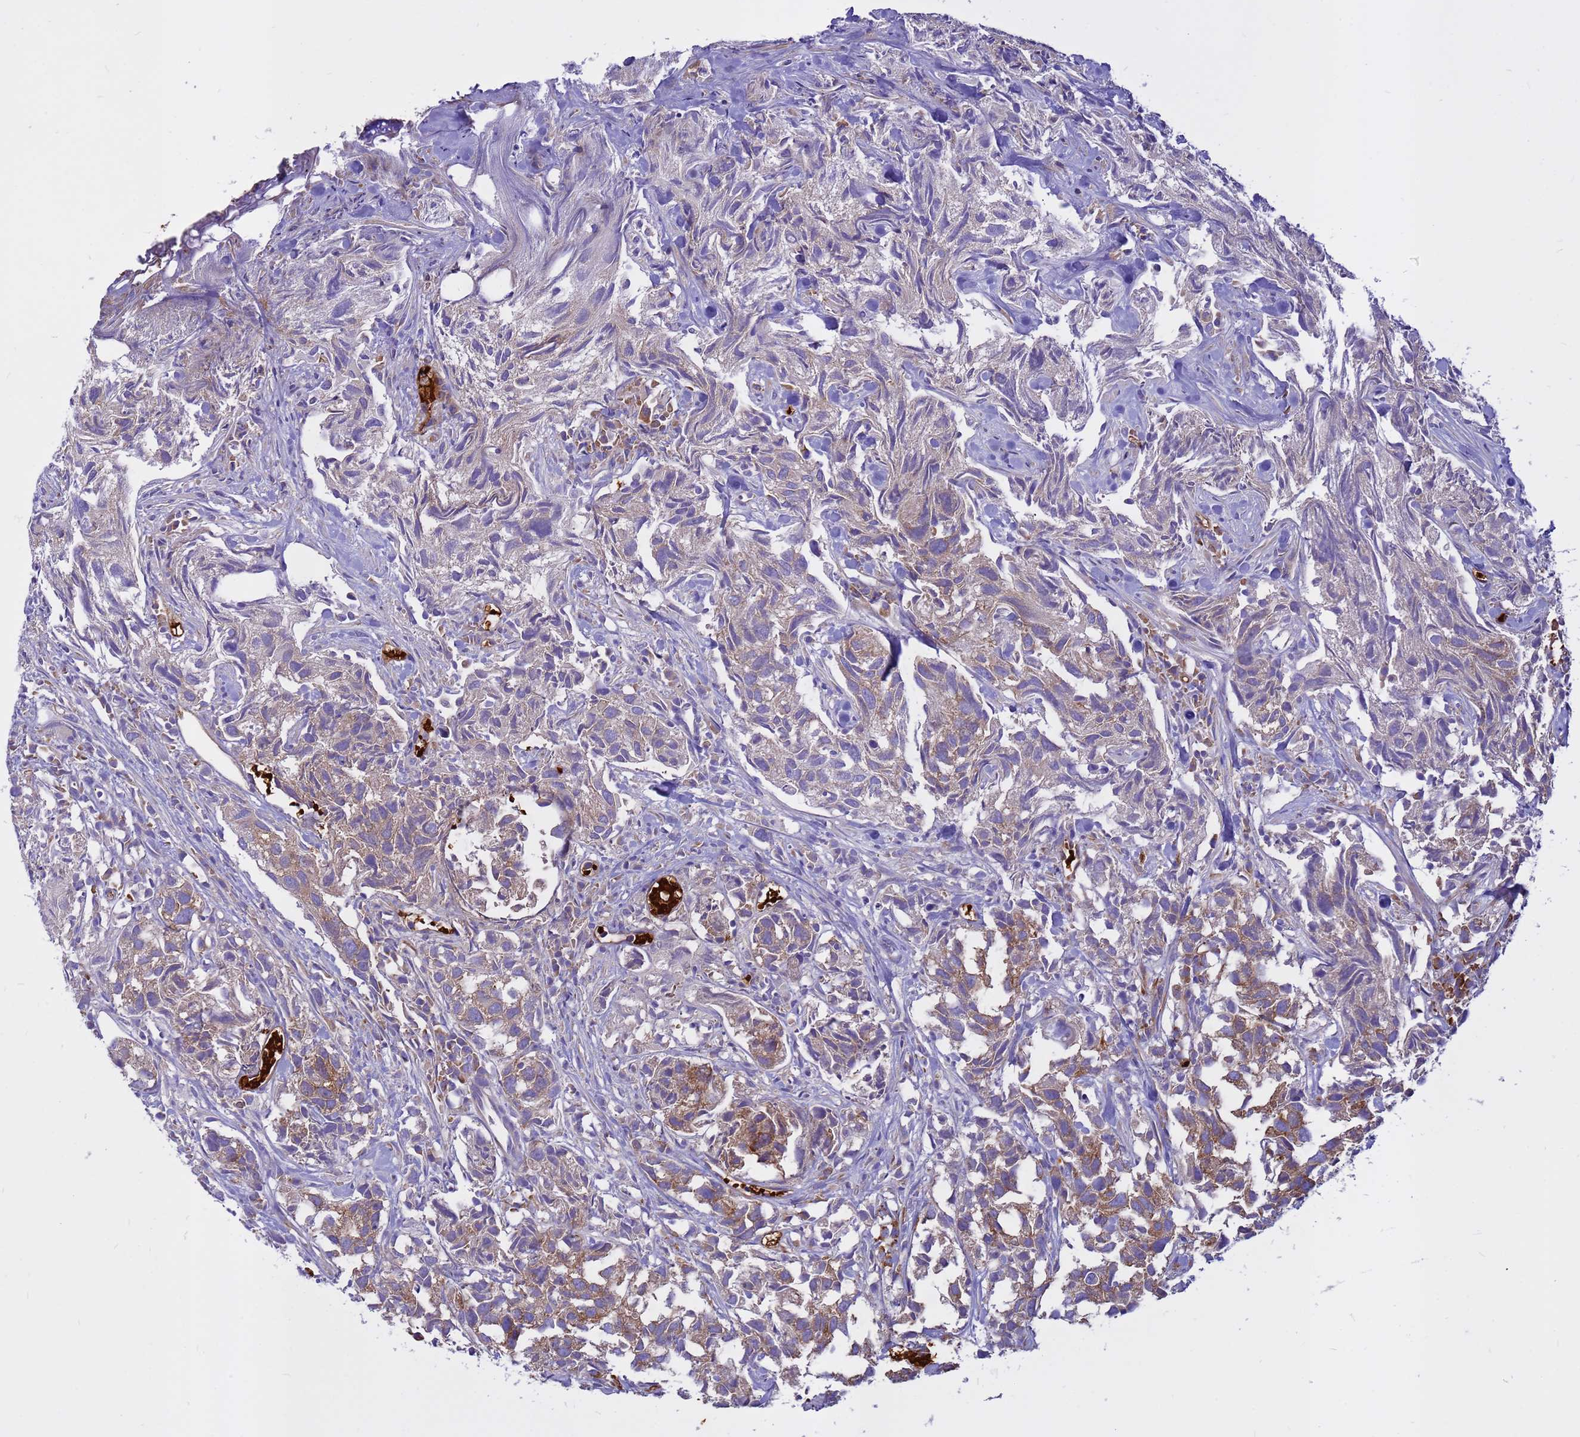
{"staining": {"intensity": "moderate", "quantity": "<25%", "location": "cytoplasmic/membranous"}, "tissue": "urothelial cancer", "cell_type": "Tumor cells", "image_type": "cancer", "snomed": [{"axis": "morphology", "description": "Urothelial carcinoma, High grade"}, {"axis": "topography", "description": "Urinary bladder"}], "caption": "Immunohistochemical staining of human urothelial cancer displays moderate cytoplasmic/membranous protein staining in approximately <25% of tumor cells. Ihc stains the protein in brown and the nuclei are stained blue.", "gene": "ZNF669", "patient": {"sex": "female", "age": 75}}